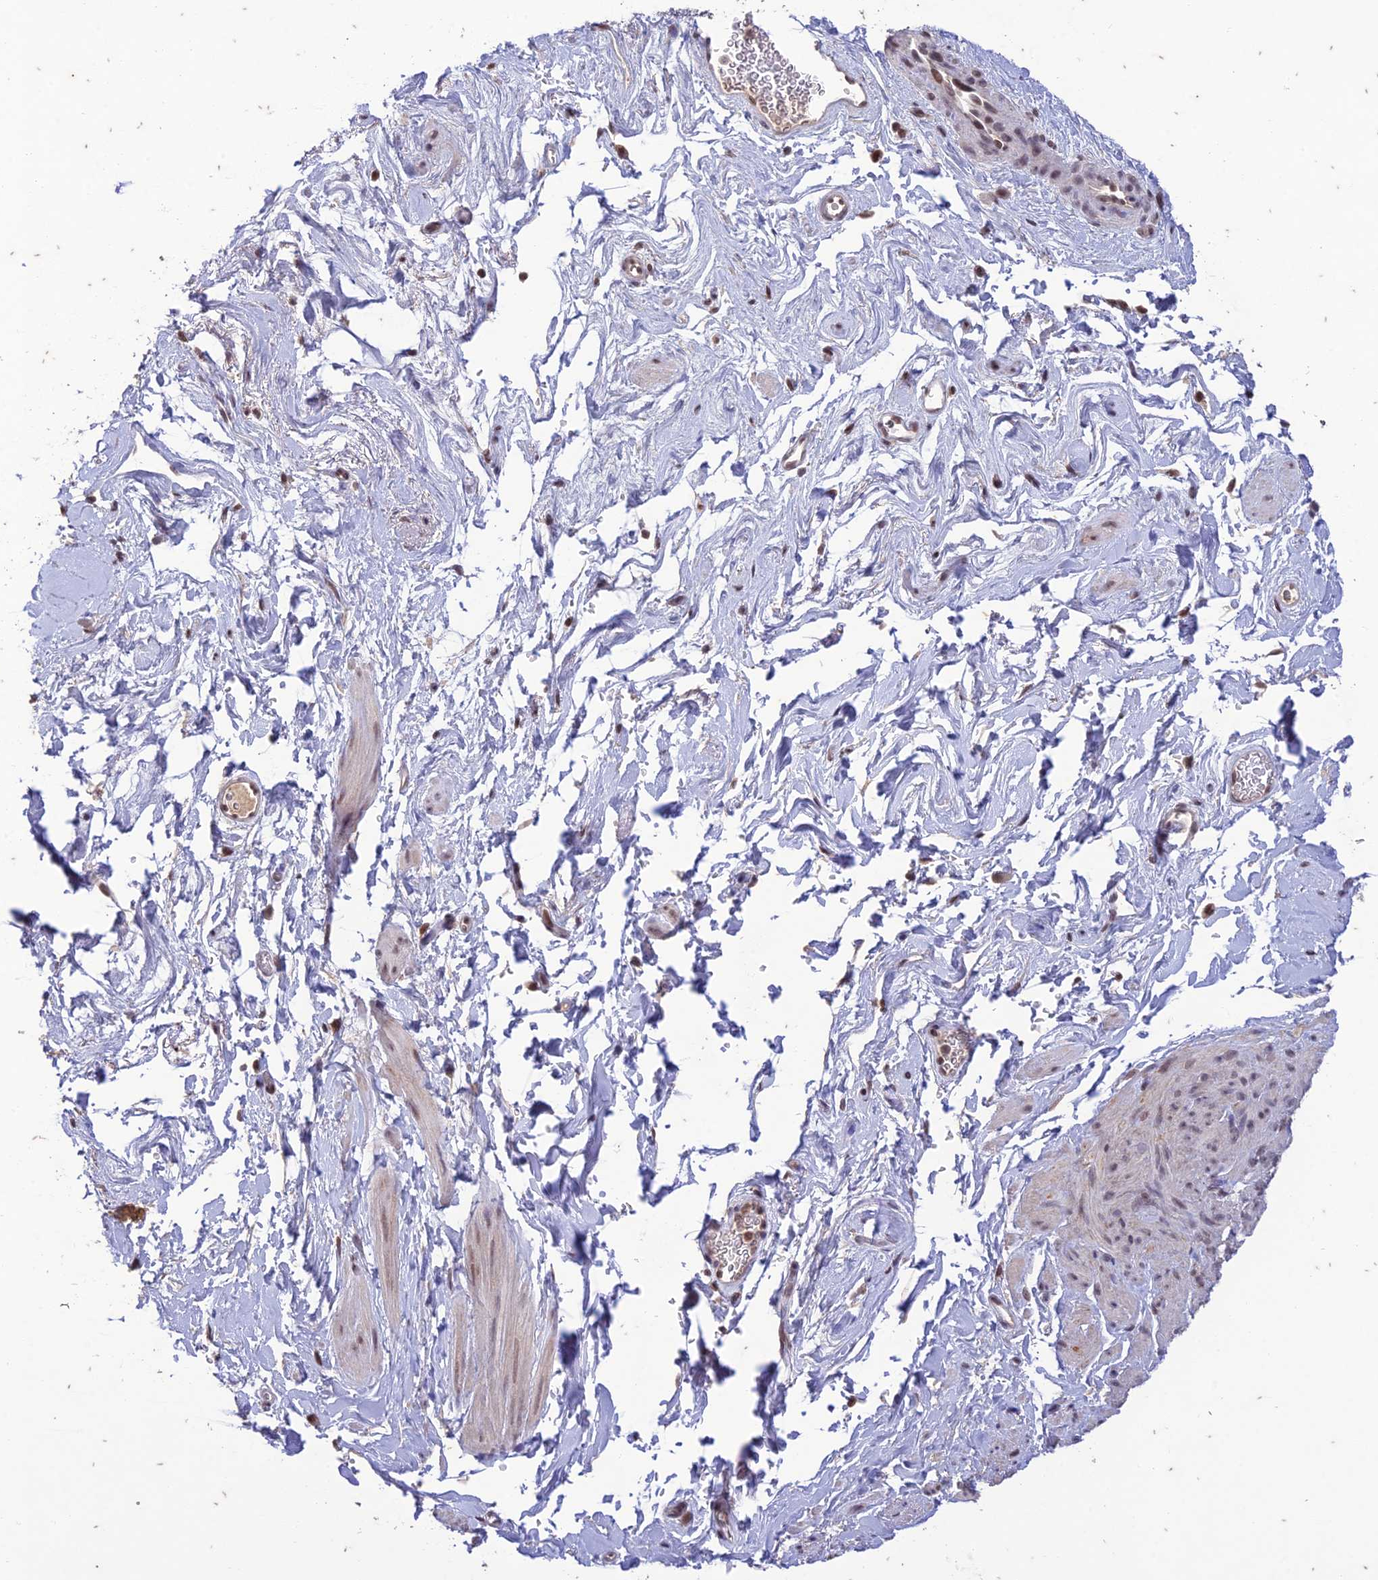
{"staining": {"intensity": "weak", "quantity": "<25%", "location": "nuclear"}, "tissue": "smooth muscle", "cell_type": "Smooth muscle cells", "image_type": "normal", "snomed": [{"axis": "morphology", "description": "Normal tissue, NOS"}, {"axis": "topography", "description": "Smooth muscle"}, {"axis": "topography", "description": "Peripheral nerve tissue"}], "caption": "This is an immunohistochemistry (IHC) image of normal smooth muscle. There is no positivity in smooth muscle cells.", "gene": "POP4", "patient": {"sex": "male", "age": 69}}